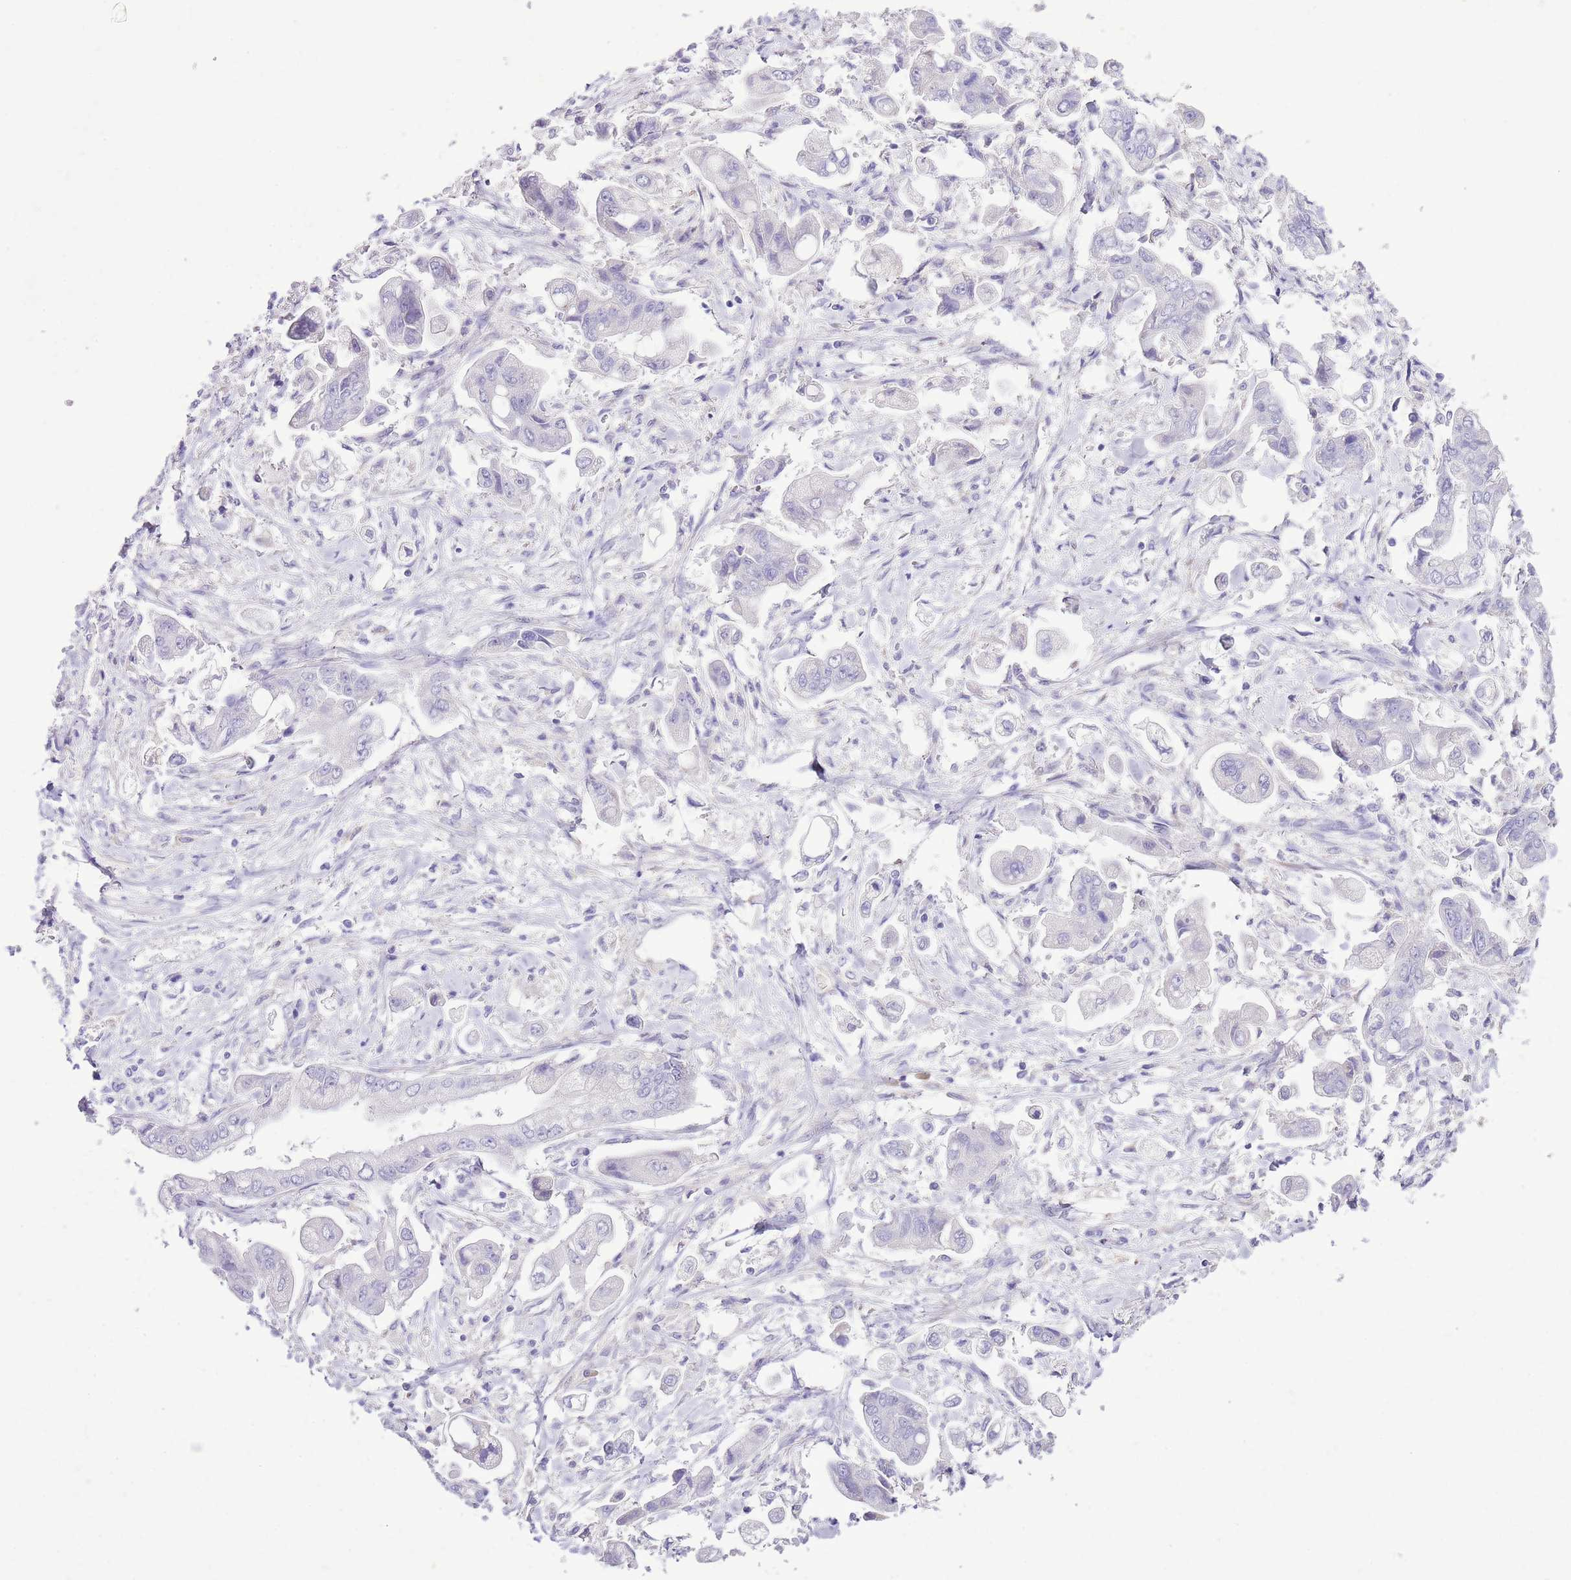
{"staining": {"intensity": "negative", "quantity": "none", "location": "none"}, "tissue": "stomach cancer", "cell_type": "Tumor cells", "image_type": "cancer", "snomed": [{"axis": "morphology", "description": "Adenocarcinoma, NOS"}, {"axis": "topography", "description": "Stomach"}], "caption": "Immunohistochemistry of human stomach adenocarcinoma exhibits no staining in tumor cells.", "gene": "AAR2", "patient": {"sex": "male", "age": 62}}